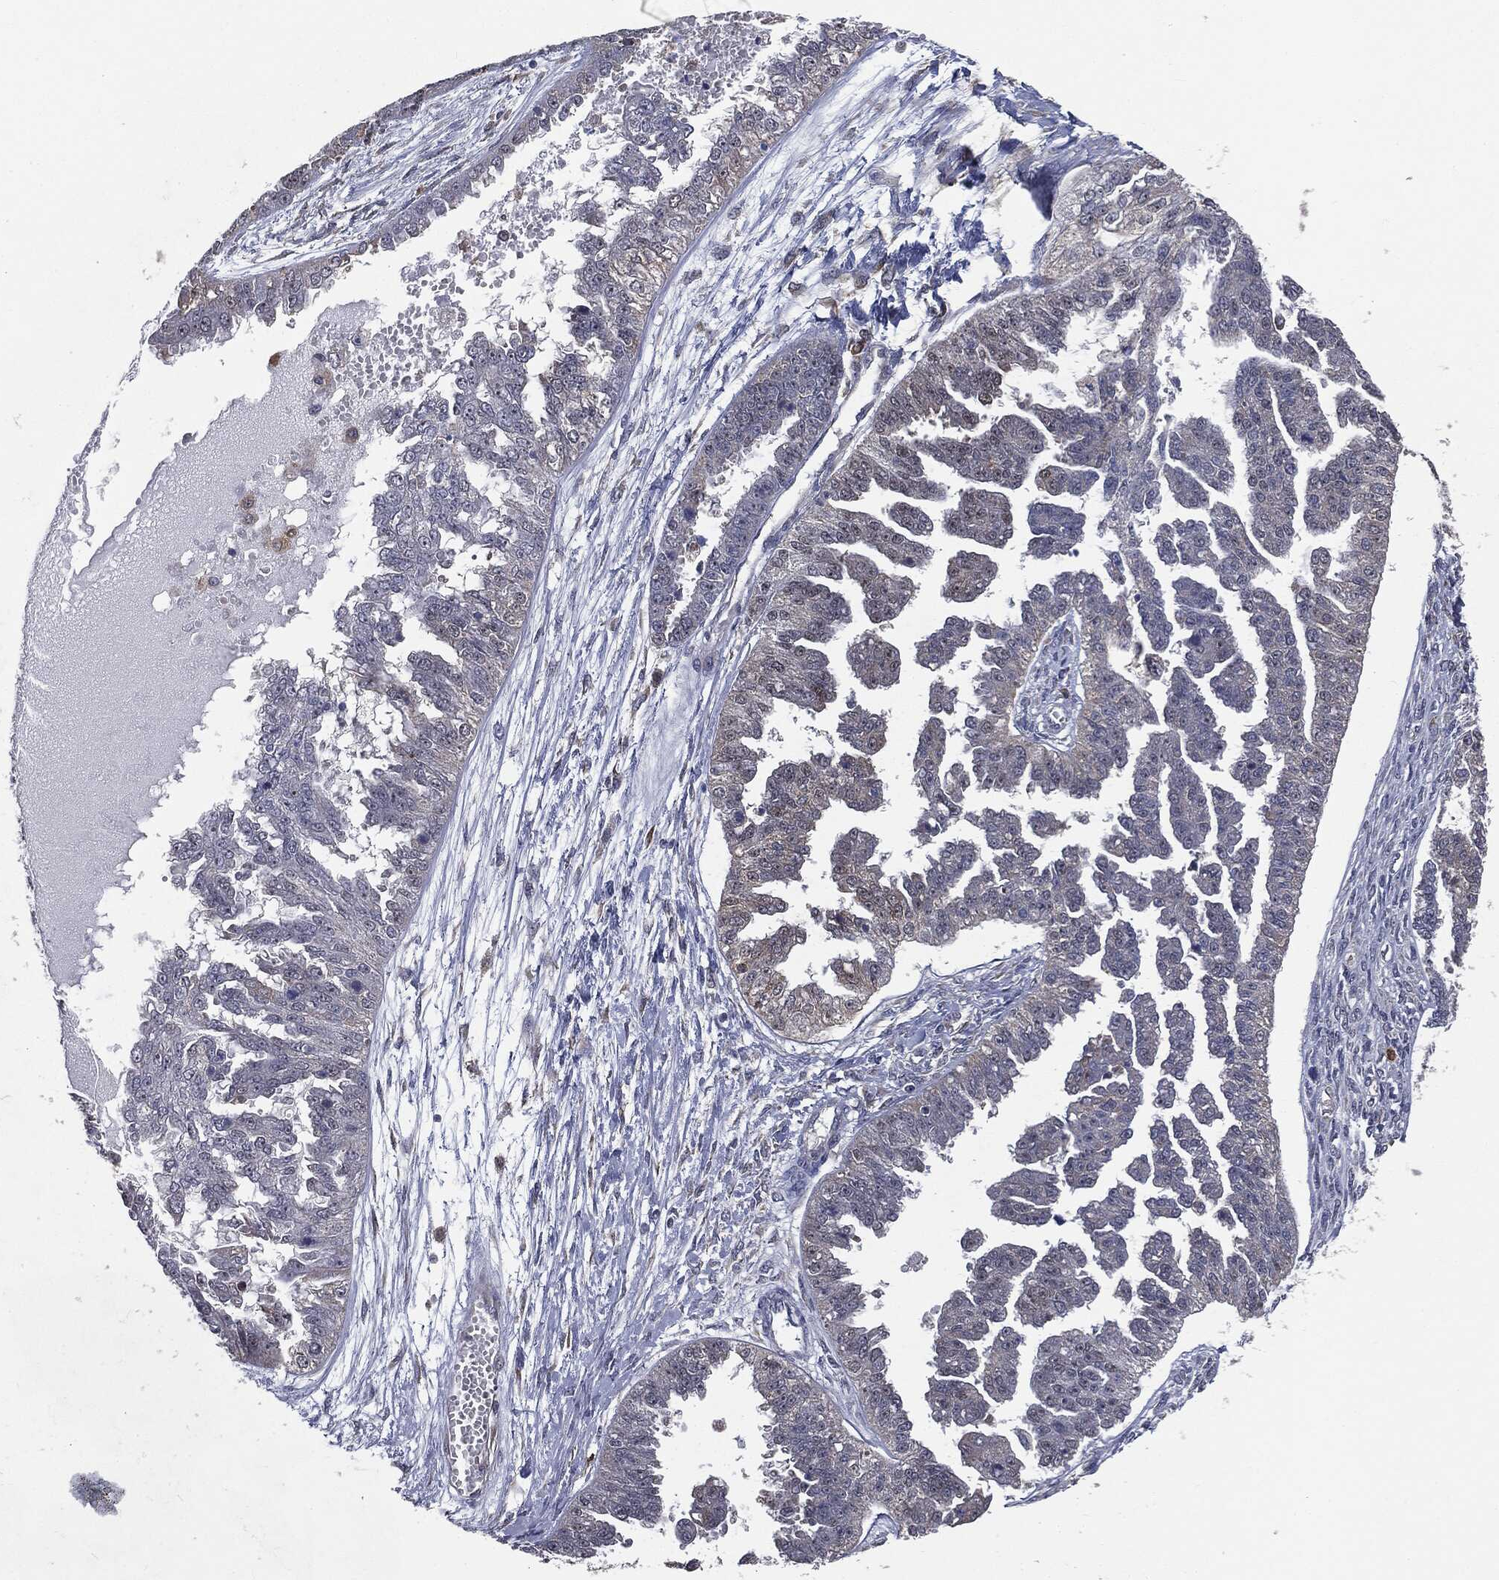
{"staining": {"intensity": "moderate", "quantity": "<25%", "location": "nuclear"}, "tissue": "ovarian cancer", "cell_type": "Tumor cells", "image_type": "cancer", "snomed": [{"axis": "morphology", "description": "Cystadenocarcinoma, serous, NOS"}, {"axis": "topography", "description": "Ovary"}], "caption": "Ovarian serous cystadenocarcinoma tissue reveals moderate nuclear positivity in about <25% of tumor cells (DAB = brown stain, brightfield microscopy at high magnification).", "gene": "TRMT1L", "patient": {"sex": "female", "age": 58}}